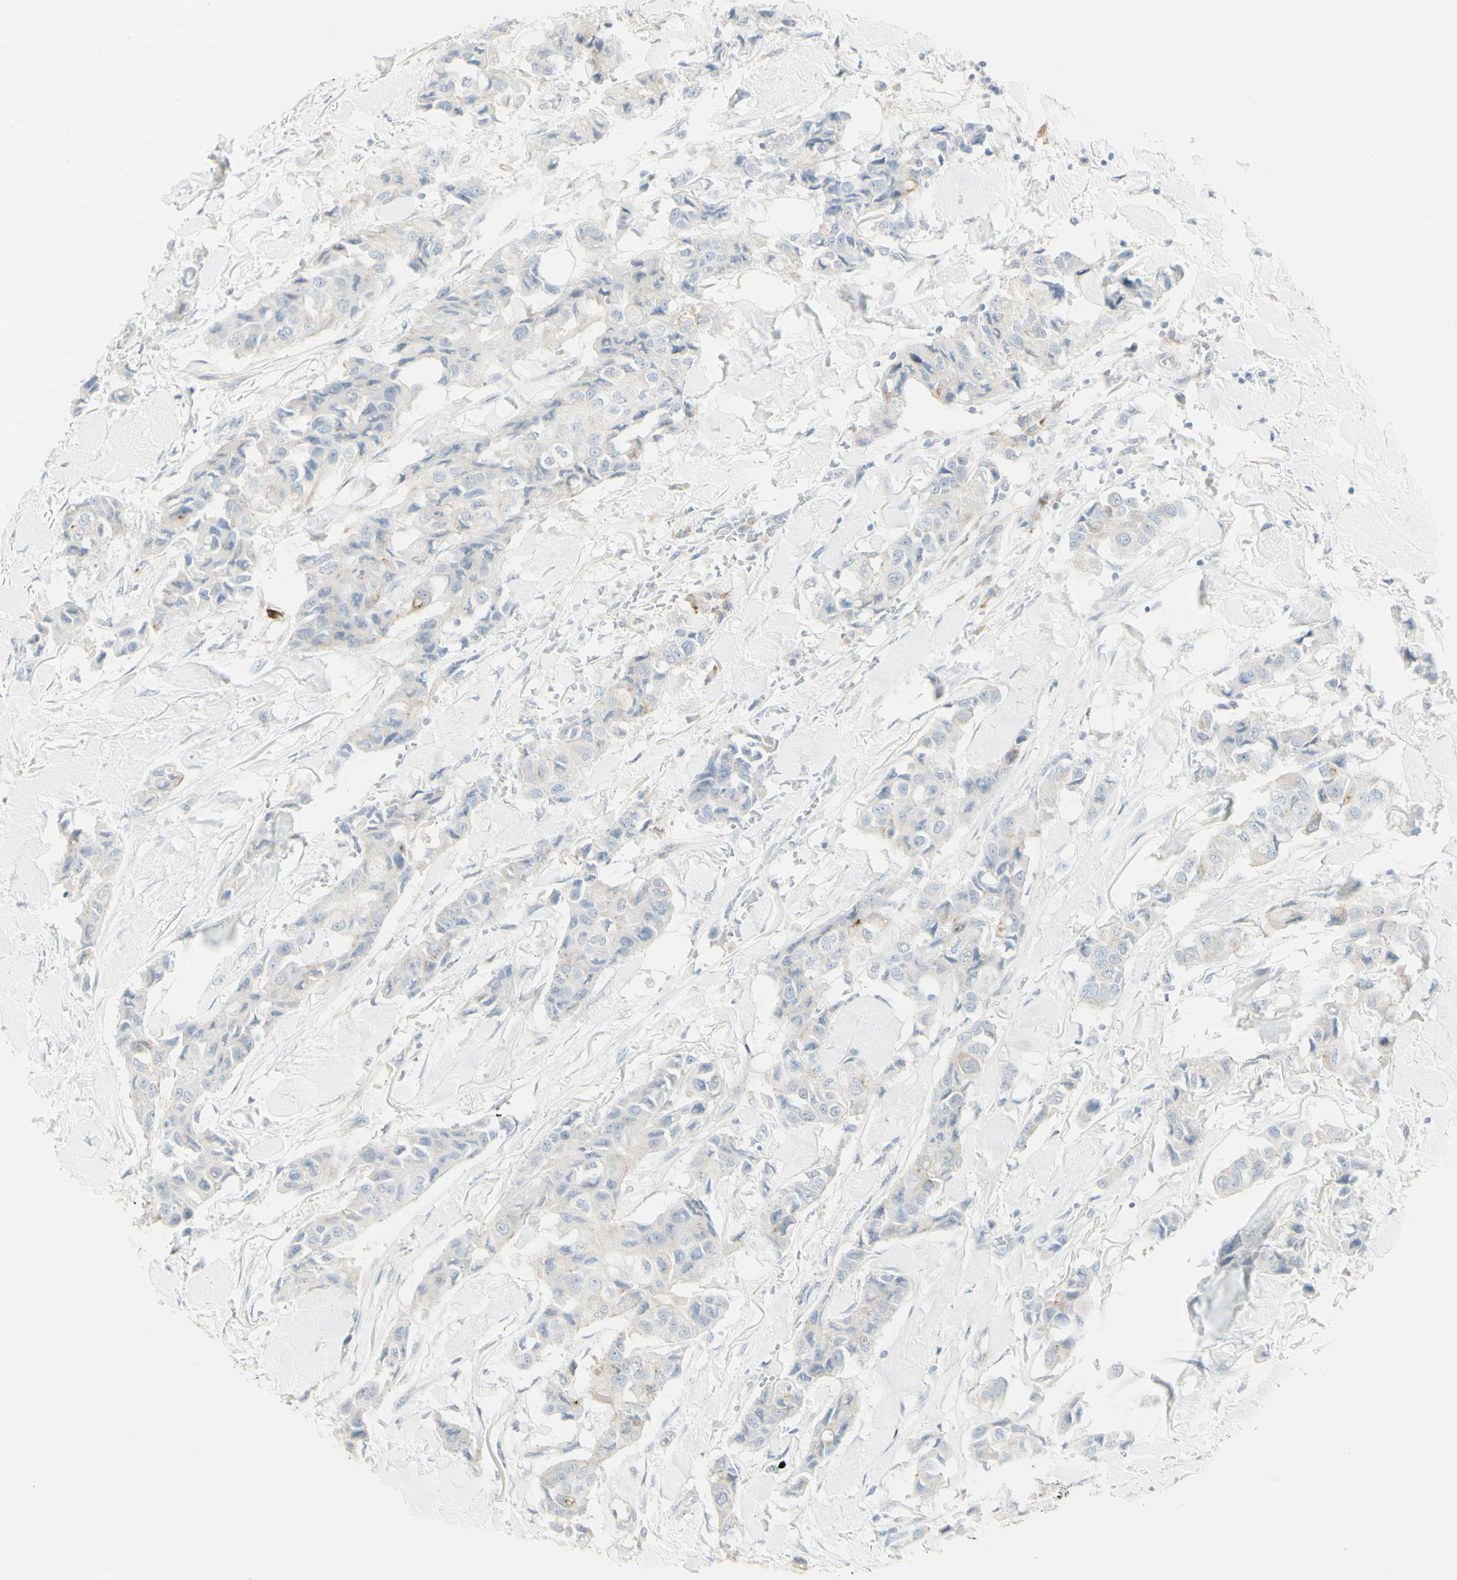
{"staining": {"intensity": "negative", "quantity": "none", "location": "none"}, "tissue": "breast cancer", "cell_type": "Tumor cells", "image_type": "cancer", "snomed": [{"axis": "morphology", "description": "Duct carcinoma"}, {"axis": "topography", "description": "Breast"}], "caption": "The photomicrograph displays no staining of tumor cells in infiltrating ductal carcinoma (breast).", "gene": "NDST4", "patient": {"sex": "female", "age": 80}}